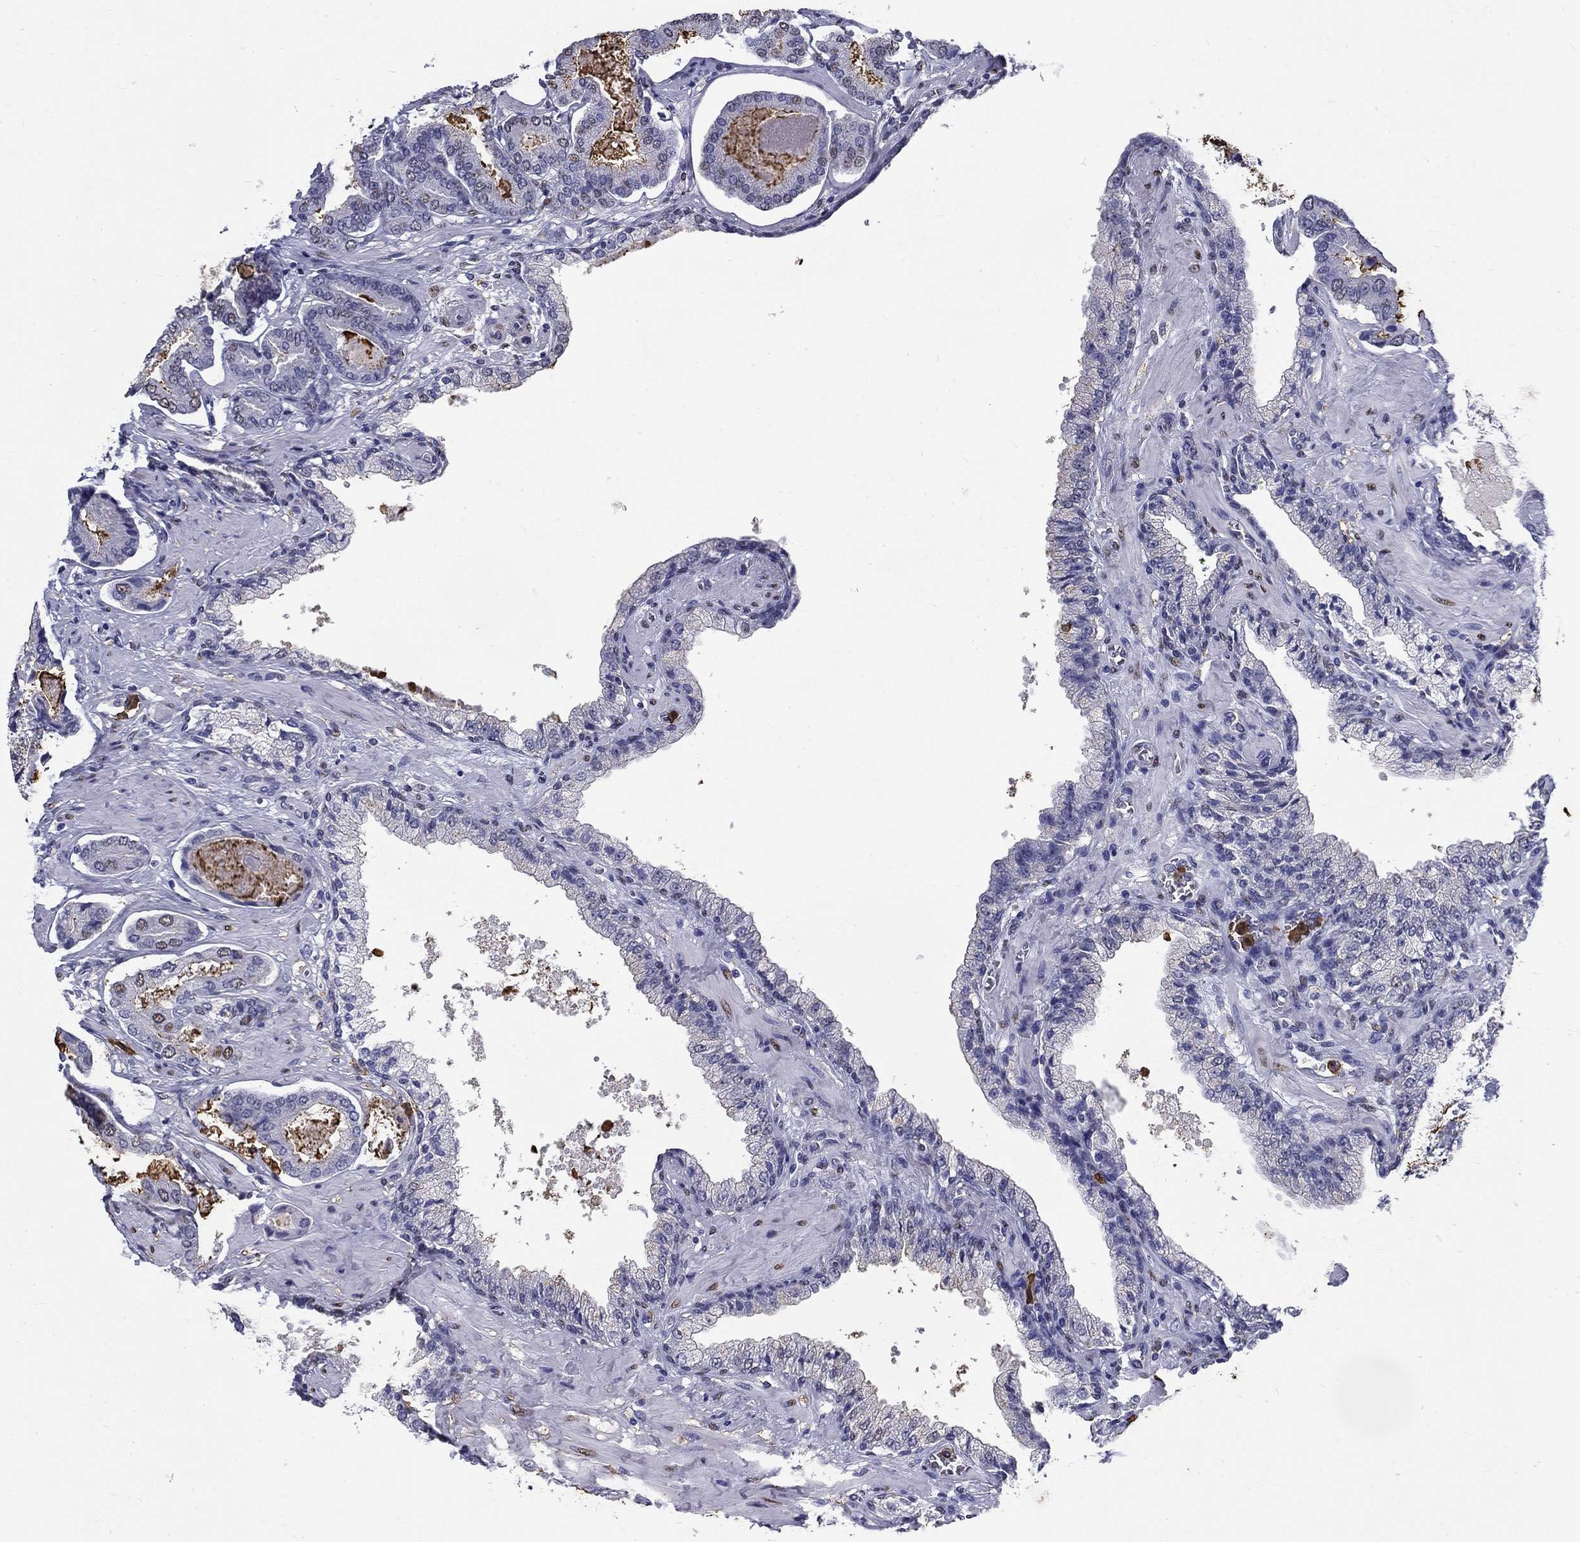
{"staining": {"intensity": "negative", "quantity": "none", "location": "none"}, "tissue": "prostate cancer", "cell_type": "Tumor cells", "image_type": "cancer", "snomed": [{"axis": "morphology", "description": "Adenocarcinoma, NOS"}, {"axis": "topography", "description": "Prostate"}], "caption": "A photomicrograph of adenocarcinoma (prostate) stained for a protein displays no brown staining in tumor cells.", "gene": "IGSF8", "patient": {"sex": "male", "age": 64}}